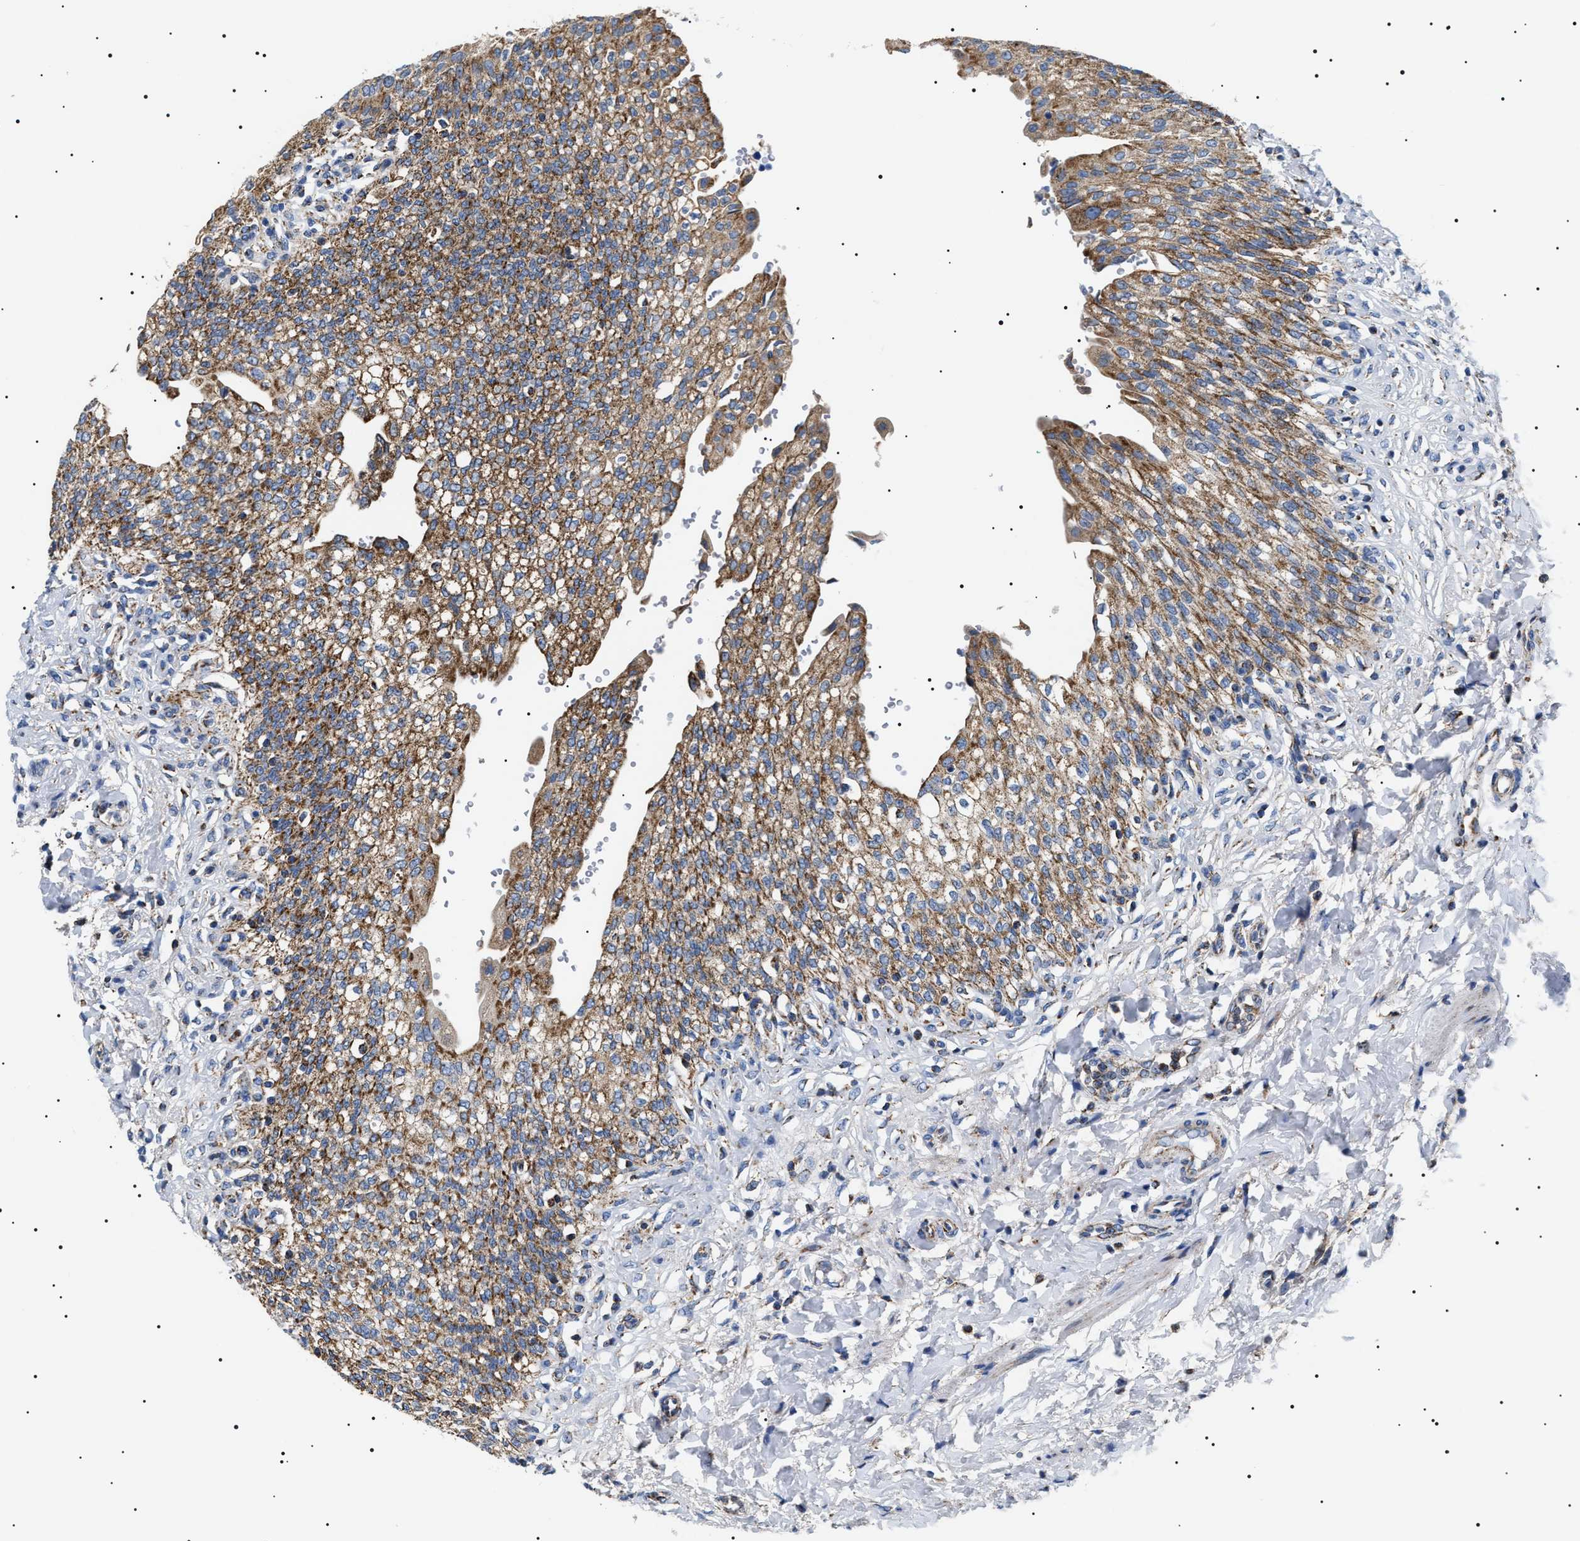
{"staining": {"intensity": "moderate", "quantity": ">75%", "location": "cytoplasmic/membranous"}, "tissue": "urinary bladder", "cell_type": "Urothelial cells", "image_type": "normal", "snomed": [{"axis": "morphology", "description": "Urothelial carcinoma, High grade"}, {"axis": "topography", "description": "Urinary bladder"}], "caption": "Protein analysis of unremarkable urinary bladder demonstrates moderate cytoplasmic/membranous staining in about >75% of urothelial cells. (DAB = brown stain, brightfield microscopy at high magnification).", "gene": "OXSM", "patient": {"sex": "male", "age": 46}}